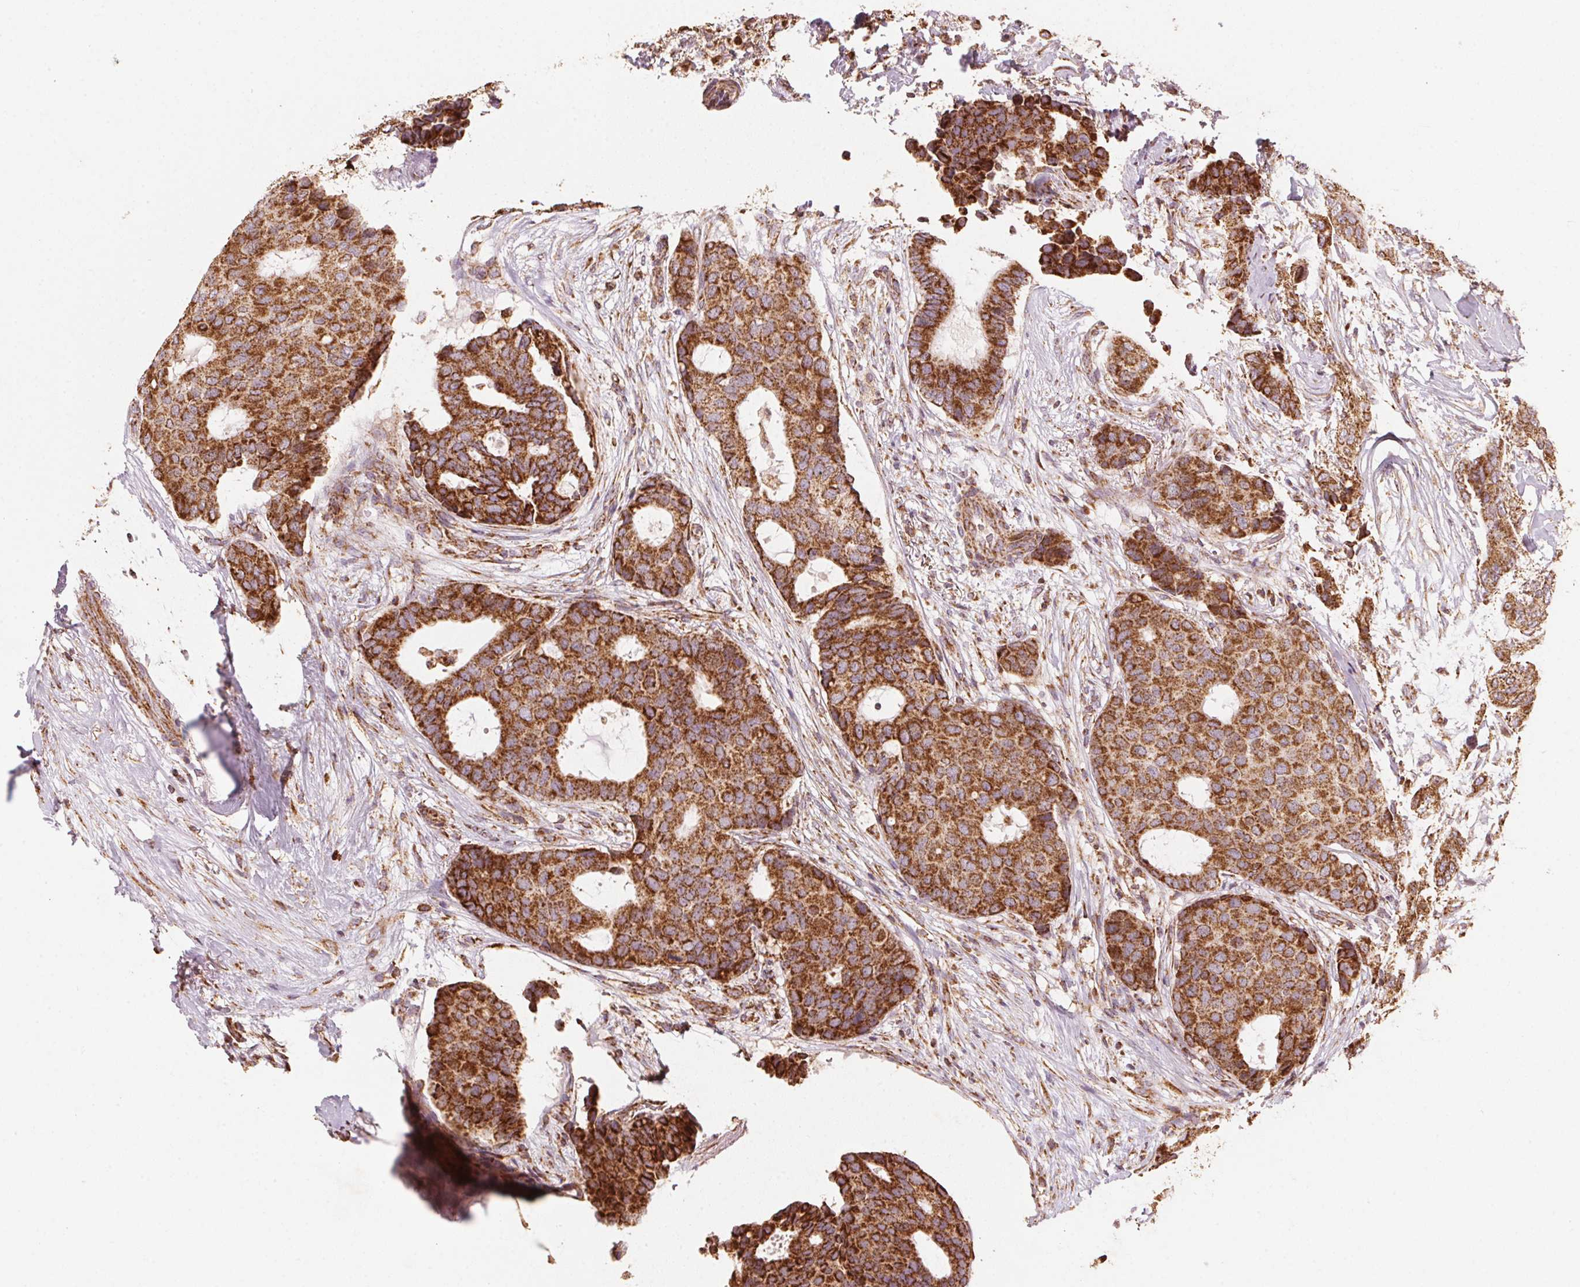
{"staining": {"intensity": "strong", "quantity": ">75%", "location": "cytoplasmic/membranous"}, "tissue": "breast cancer", "cell_type": "Tumor cells", "image_type": "cancer", "snomed": [{"axis": "morphology", "description": "Duct carcinoma"}, {"axis": "topography", "description": "Breast"}], "caption": "Infiltrating ductal carcinoma (breast) tissue demonstrates strong cytoplasmic/membranous positivity in about >75% of tumor cells, visualized by immunohistochemistry. (Stains: DAB (3,3'-diaminobenzidine) in brown, nuclei in blue, Microscopy: brightfield microscopy at high magnification).", "gene": "TOMM70", "patient": {"sex": "female", "age": 75}}